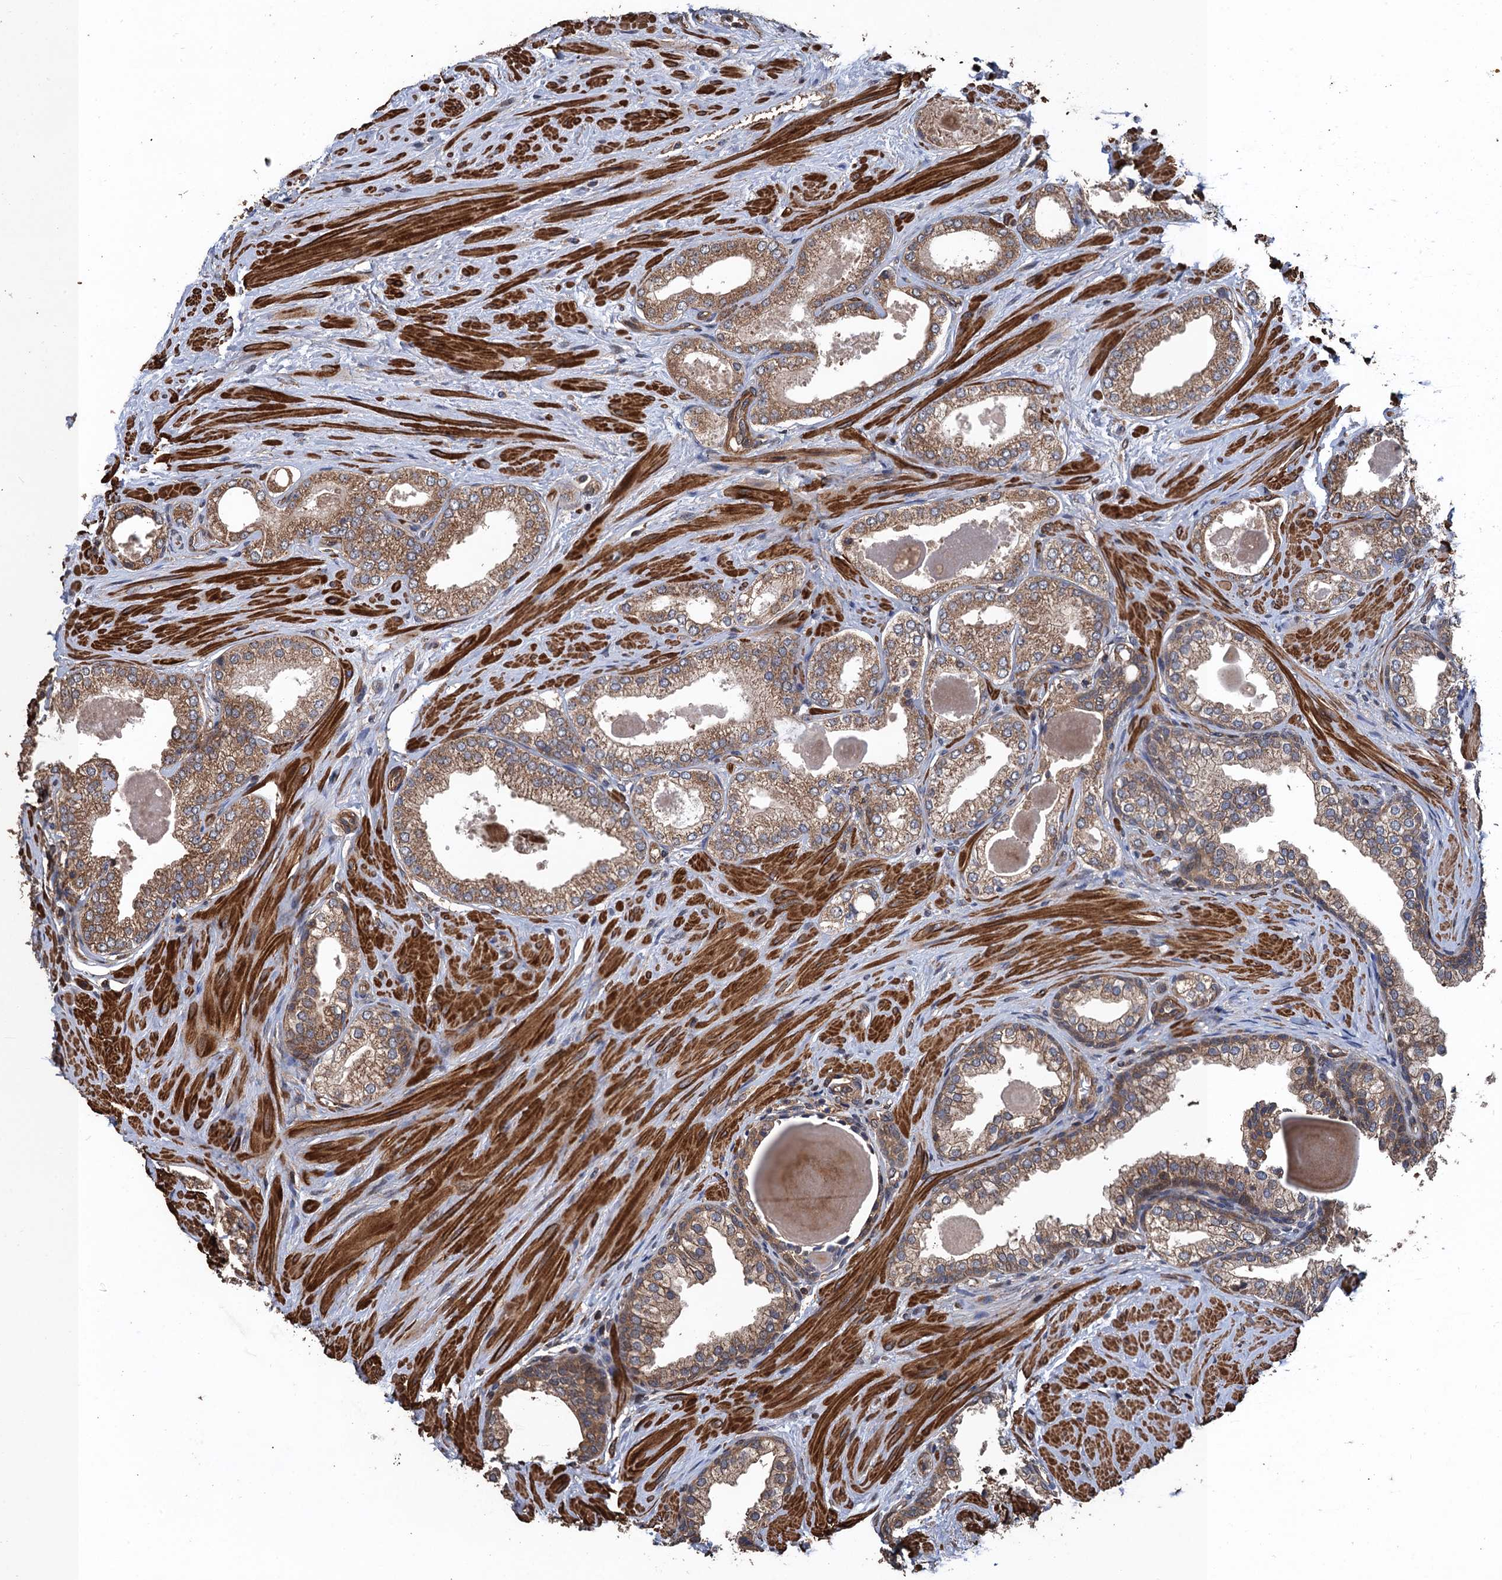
{"staining": {"intensity": "moderate", "quantity": "25%-75%", "location": "cytoplasmic/membranous"}, "tissue": "prostate", "cell_type": "Glandular cells", "image_type": "normal", "snomed": [{"axis": "morphology", "description": "Normal tissue, NOS"}, {"axis": "topography", "description": "Prostate"}], "caption": "A histopathology image of human prostate stained for a protein shows moderate cytoplasmic/membranous brown staining in glandular cells. Using DAB (3,3'-diaminobenzidine) (brown) and hematoxylin (blue) stains, captured at high magnification using brightfield microscopy.", "gene": "PPP4R1", "patient": {"sex": "male", "age": 48}}